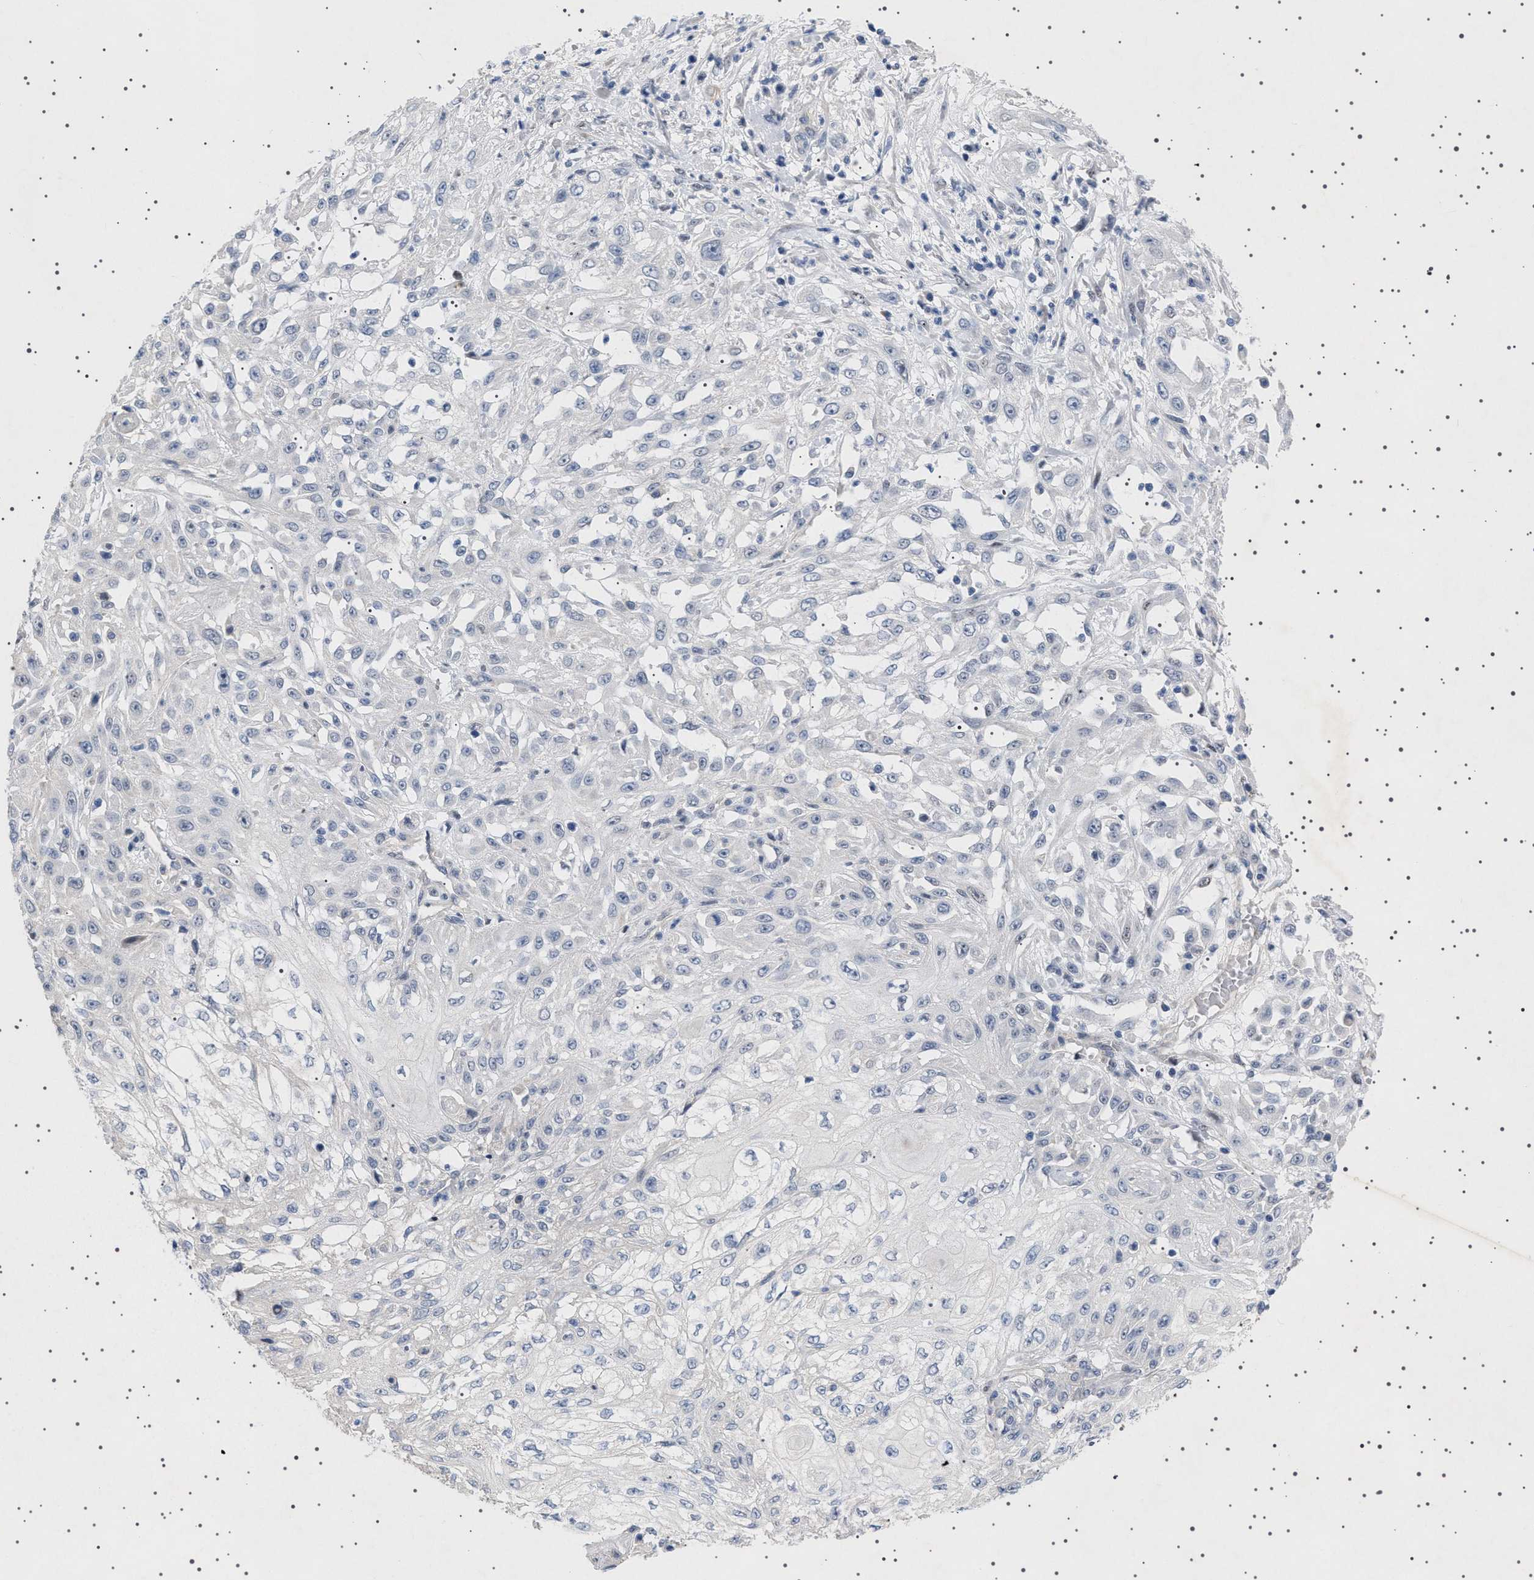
{"staining": {"intensity": "negative", "quantity": "none", "location": "none"}, "tissue": "skin cancer", "cell_type": "Tumor cells", "image_type": "cancer", "snomed": [{"axis": "morphology", "description": "Squamous cell carcinoma, NOS"}, {"axis": "morphology", "description": "Squamous cell carcinoma, metastatic, NOS"}, {"axis": "topography", "description": "Skin"}, {"axis": "topography", "description": "Lymph node"}], "caption": "Skin cancer was stained to show a protein in brown. There is no significant positivity in tumor cells.", "gene": "HTR1A", "patient": {"sex": "male", "age": 75}}